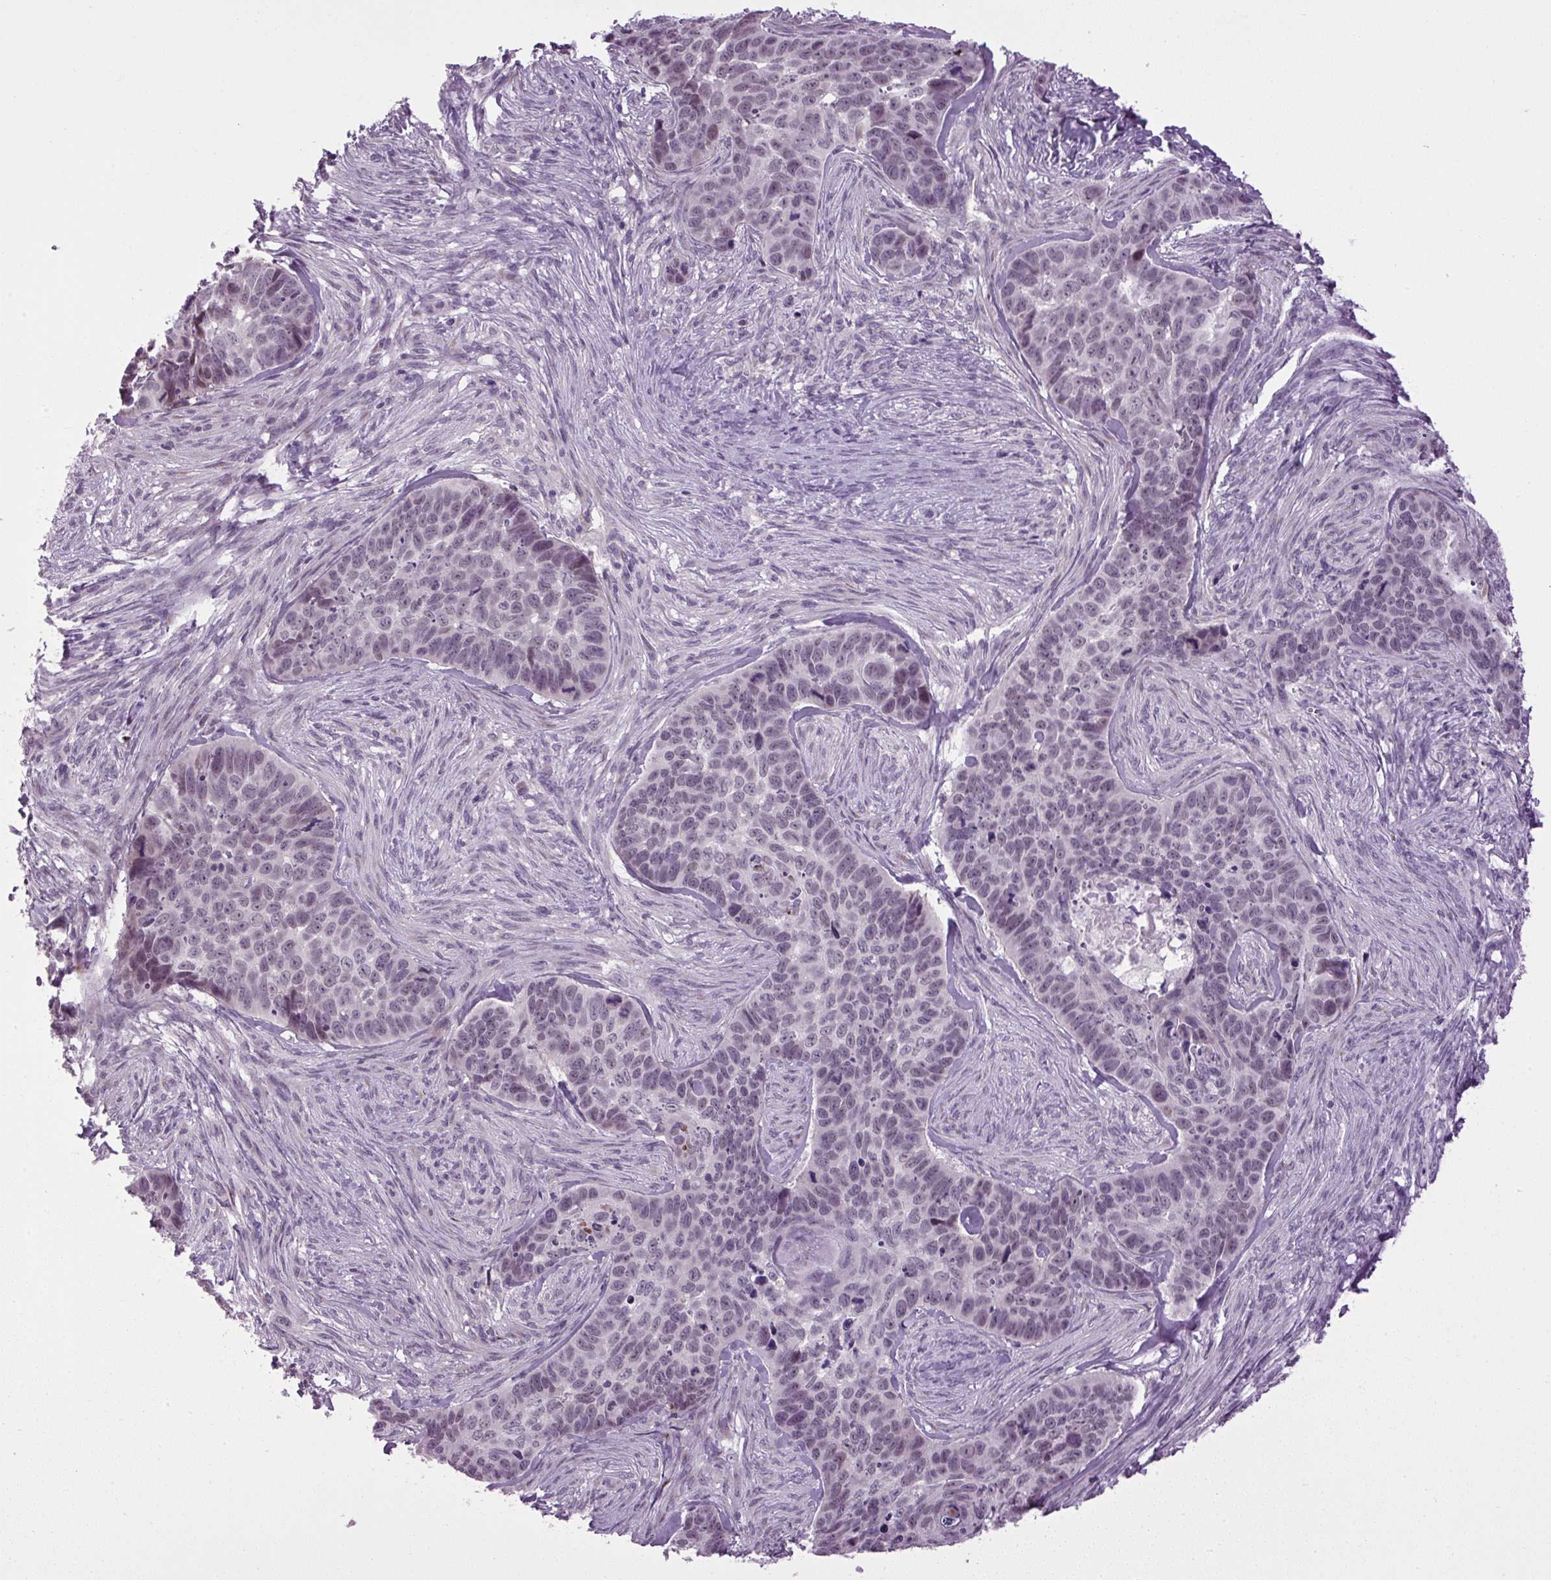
{"staining": {"intensity": "weak", "quantity": "<25%", "location": "nuclear"}, "tissue": "skin cancer", "cell_type": "Tumor cells", "image_type": "cancer", "snomed": [{"axis": "morphology", "description": "Basal cell carcinoma"}, {"axis": "topography", "description": "Skin"}], "caption": "The image shows no staining of tumor cells in skin cancer (basal cell carcinoma). The staining is performed using DAB (3,3'-diaminobenzidine) brown chromogen with nuclei counter-stained in using hematoxylin.", "gene": "A1CF", "patient": {"sex": "female", "age": 82}}